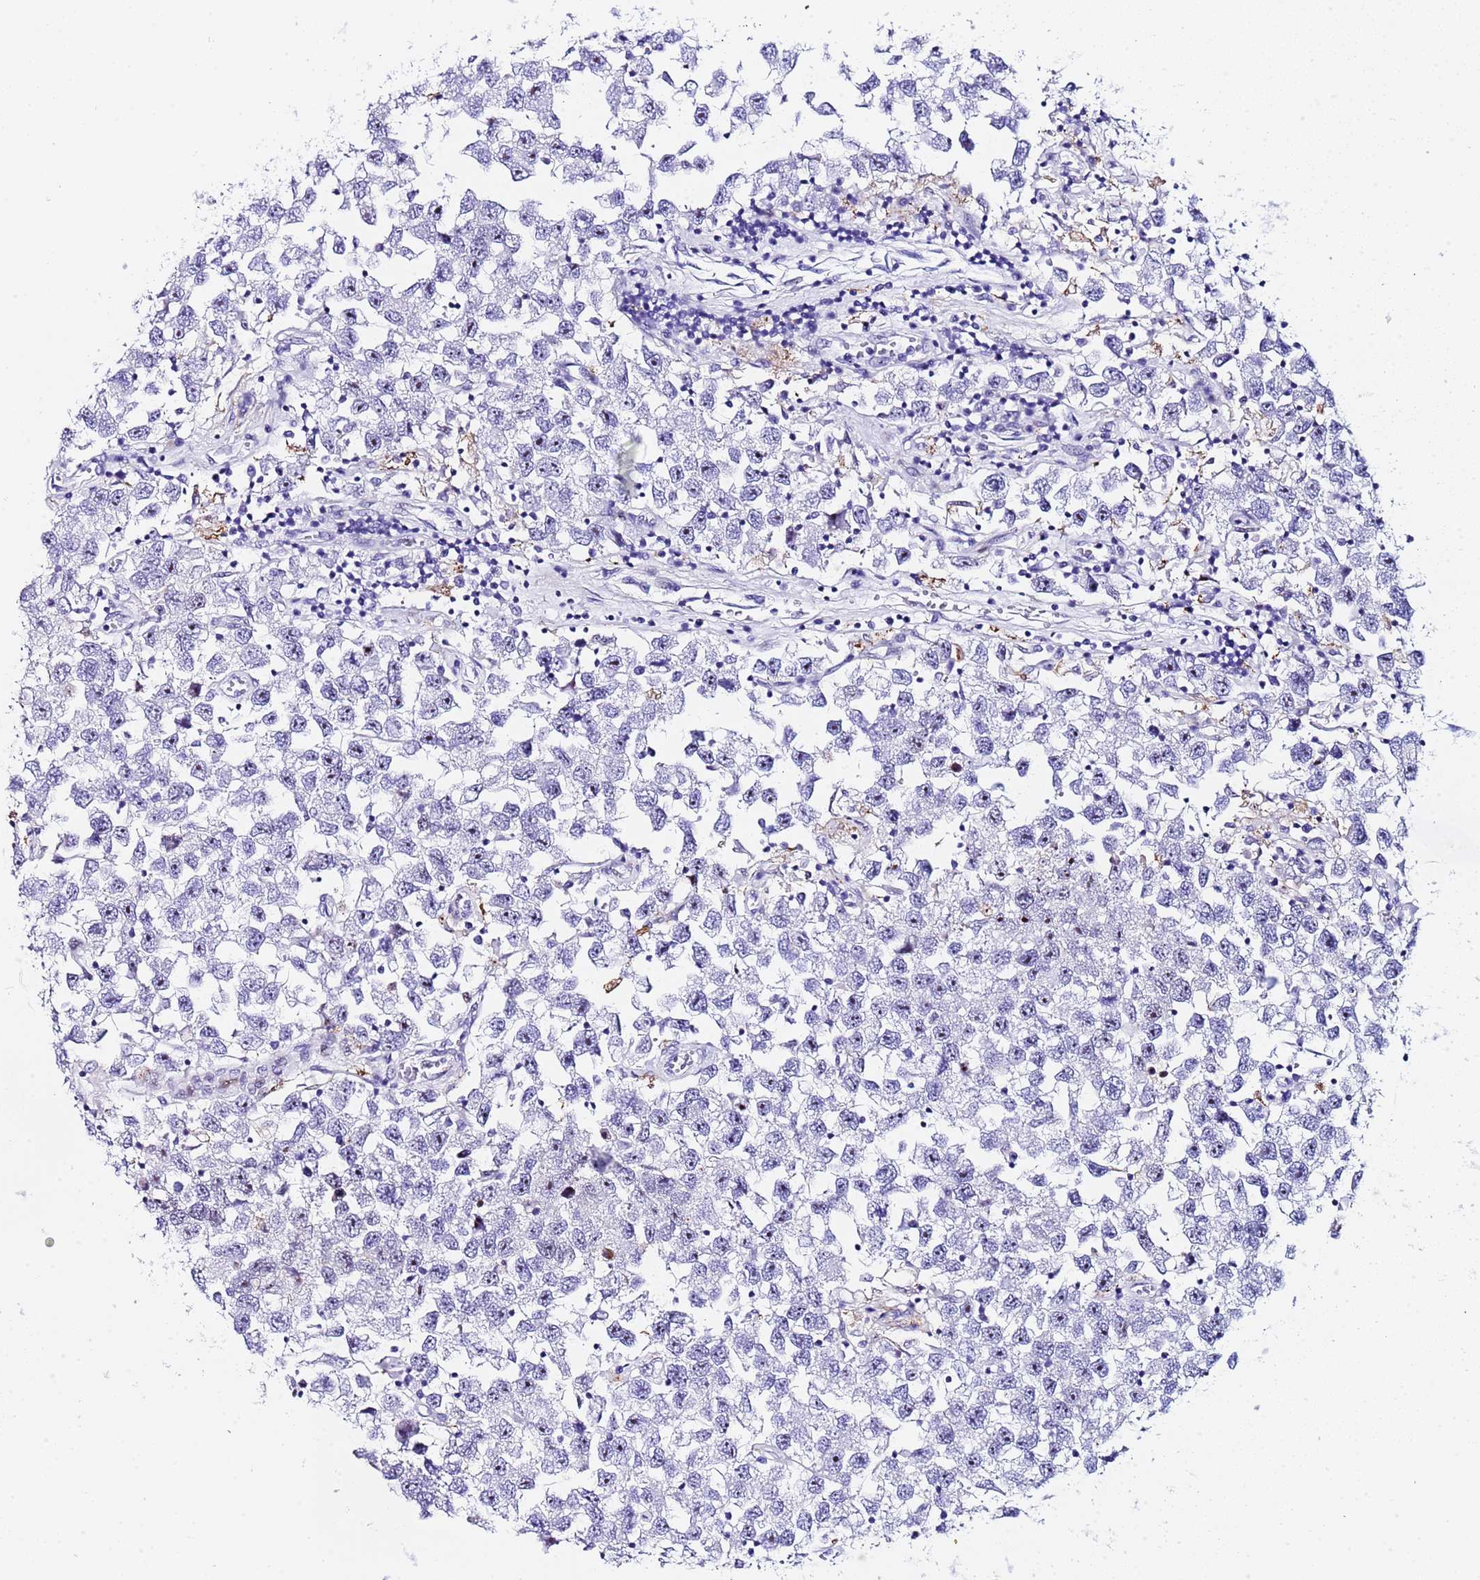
{"staining": {"intensity": "negative", "quantity": "none", "location": "none"}, "tissue": "testis cancer", "cell_type": "Tumor cells", "image_type": "cancer", "snomed": [{"axis": "morphology", "description": "Seminoma, NOS"}, {"axis": "topography", "description": "Testis"}], "caption": "Seminoma (testis) stained for a protein using IHC displays no staining tumor cells.", "gene": "POP5", "patient": {"sex": "male", "age": 26}}